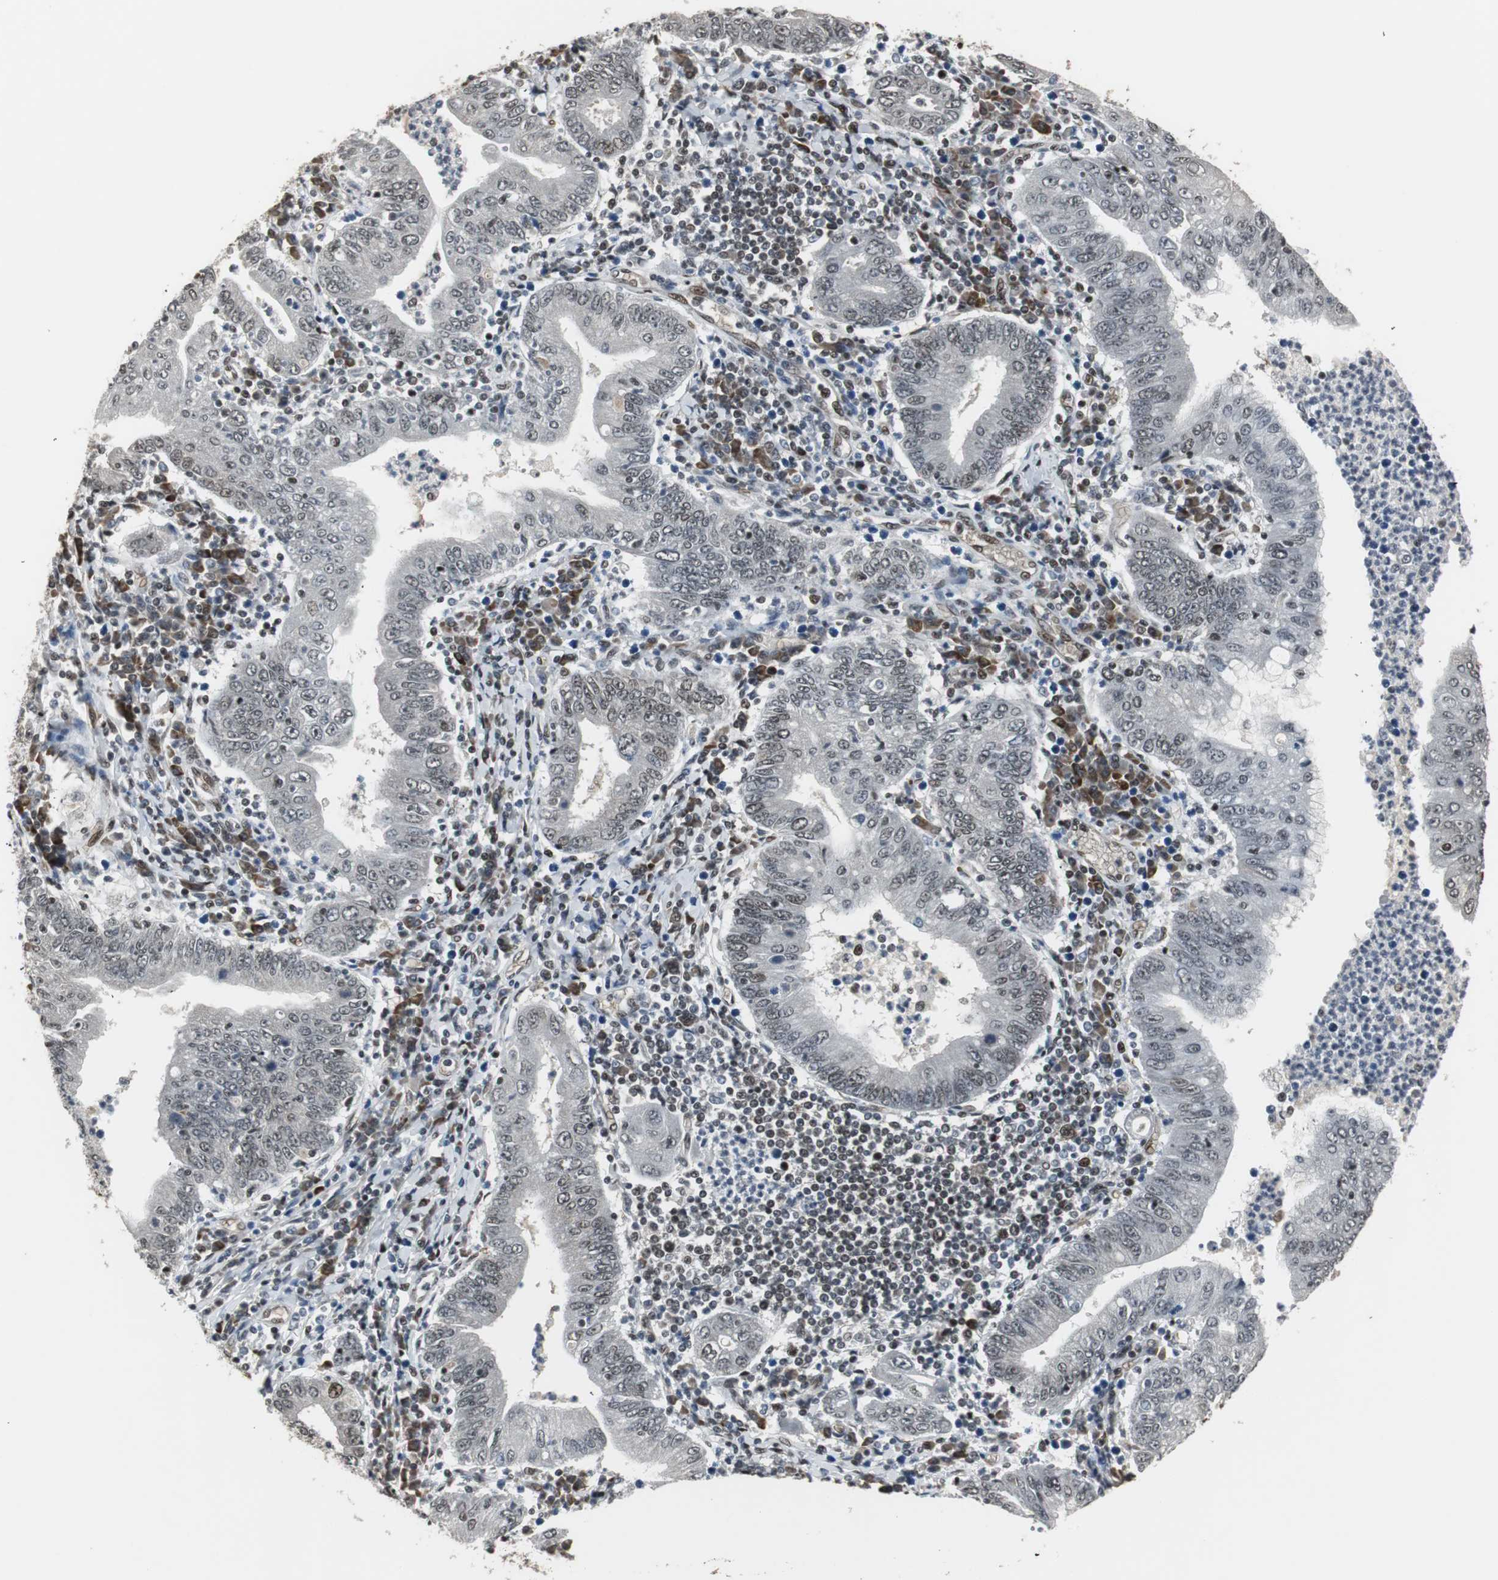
{"staining": {"intensity": "weak", "quantity": "<25%", "location": "nuclear"}, "tissue": "stomach cancer", "cell_type": "Tumor cells", "image_type": "cancer", "snomed": [{"axis": "morphology", "description": "Normal tissue, NOS"}, {"axis": "morphology", "description": "Adenocarcinoma, NOS"}, {"axis": "topography", "description": "Esophagus"}, {"axis": "topography", "description": "Stomach, upper"}, {"axis": "topography", "description": "Peripheral nerve tissue"}], "caption": "High magnification brightfield microscopy of stomach cancer (adenocarcinoma) stained with DAB (brown) and counterstained with hematoxylin (blue): tumor cells show no significant staining.", "gene": "TAF5", "patient": {"sex": "male", "age": 62}}